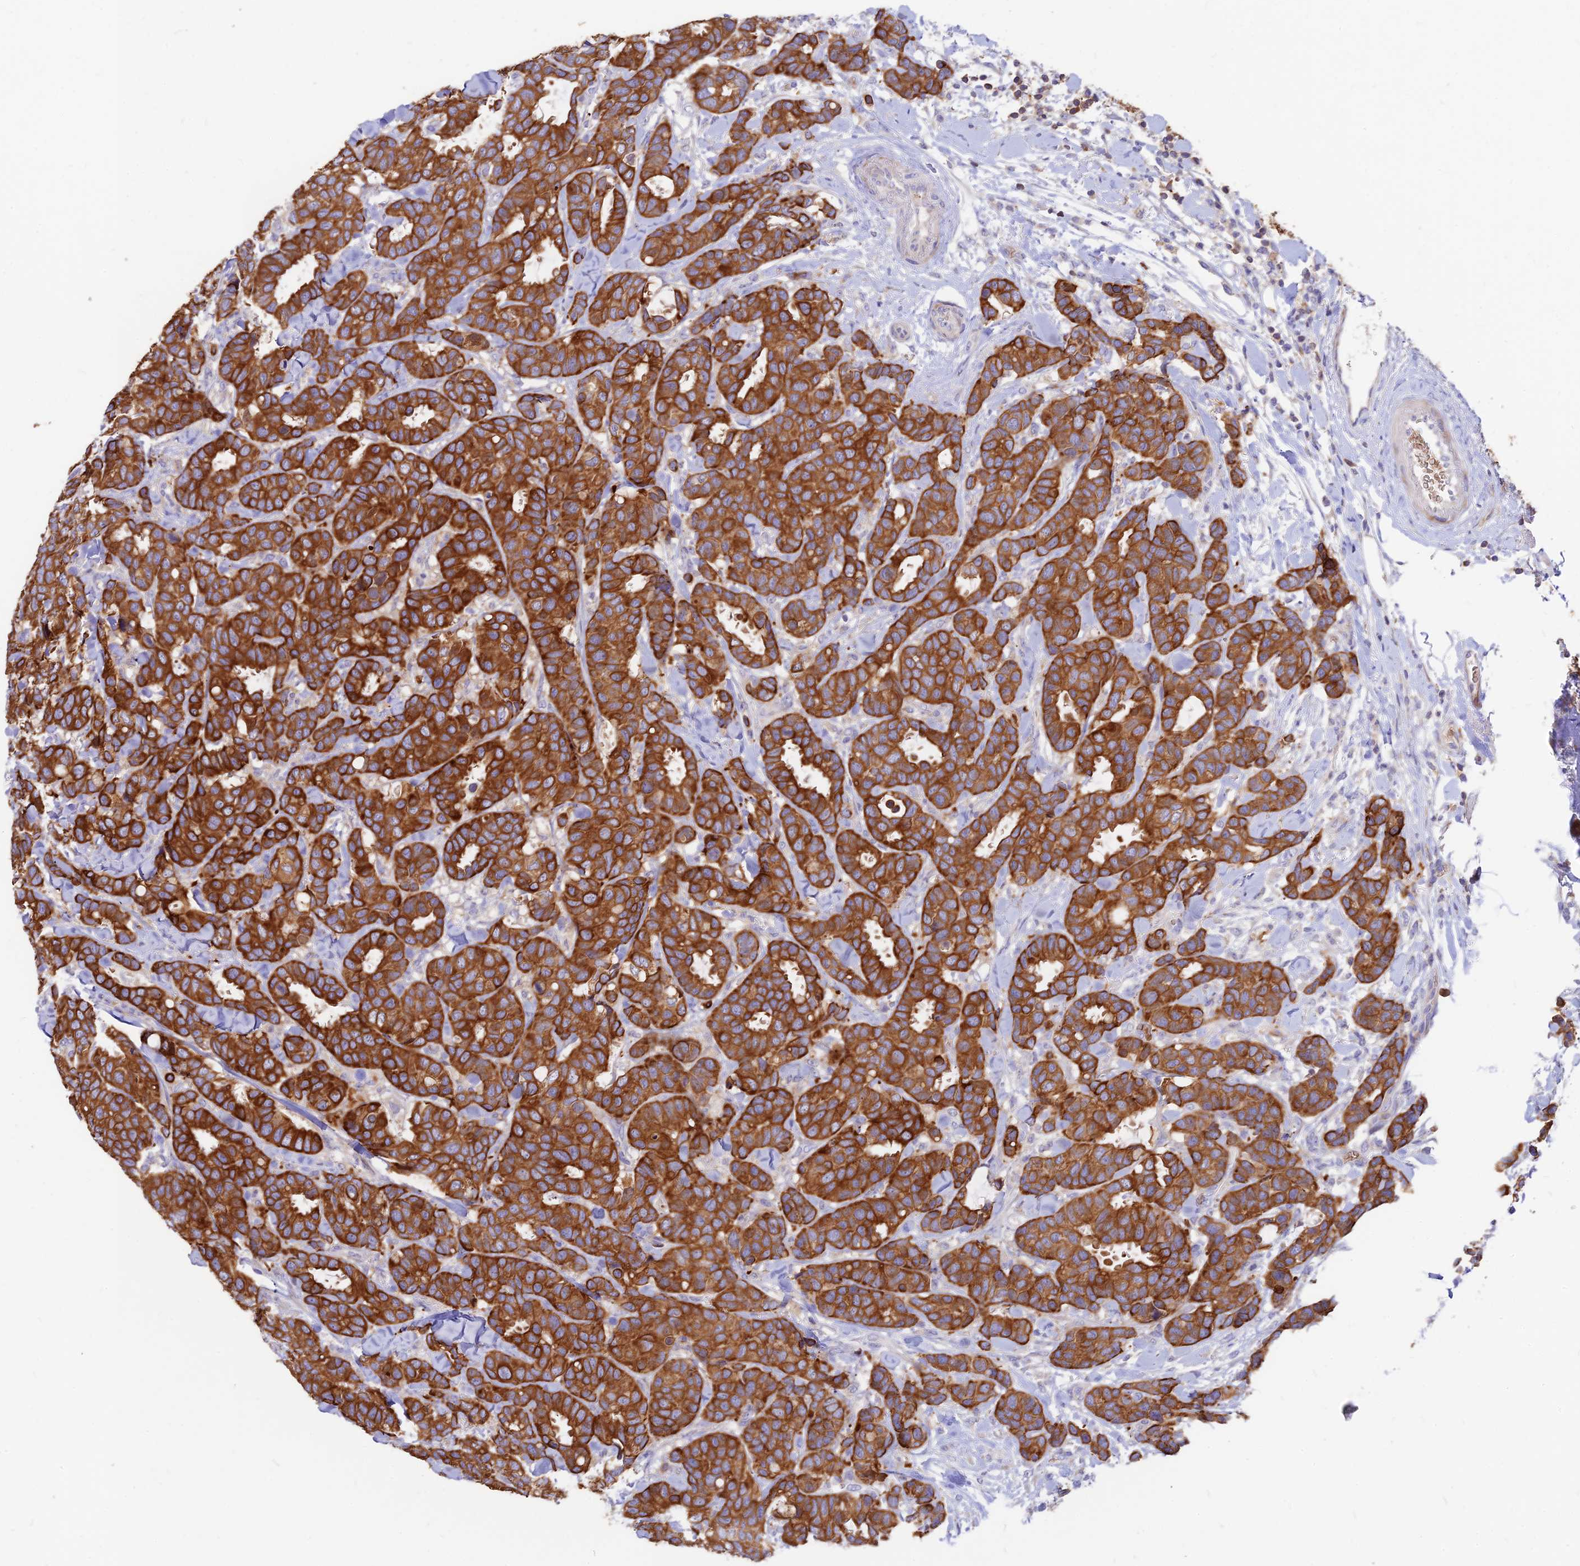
{"staining": {"intensity": "strong", "quantity": ">75%", "location": "cytoplasmic/membranous"}, "tissue": "breast cancer", "cell_type": "Tumor cells", "image_type": "cancer", "snomed": [{"axis": "morphology", "description": "Normal tissue, NOS"}, {"axis": "morphology", "description": "Duct carcinoma"}, {"axis": "topography", "description": "Breast"}], "caption": "This is an image of immunohistochemistry (IHC) staining of breast intraductal carcinoma, which shows strong positivity in the cytoplasmic/membranous of tumor cells.", "gene": "DENND2D", "patient": {"sex": "female", "age": 87}}